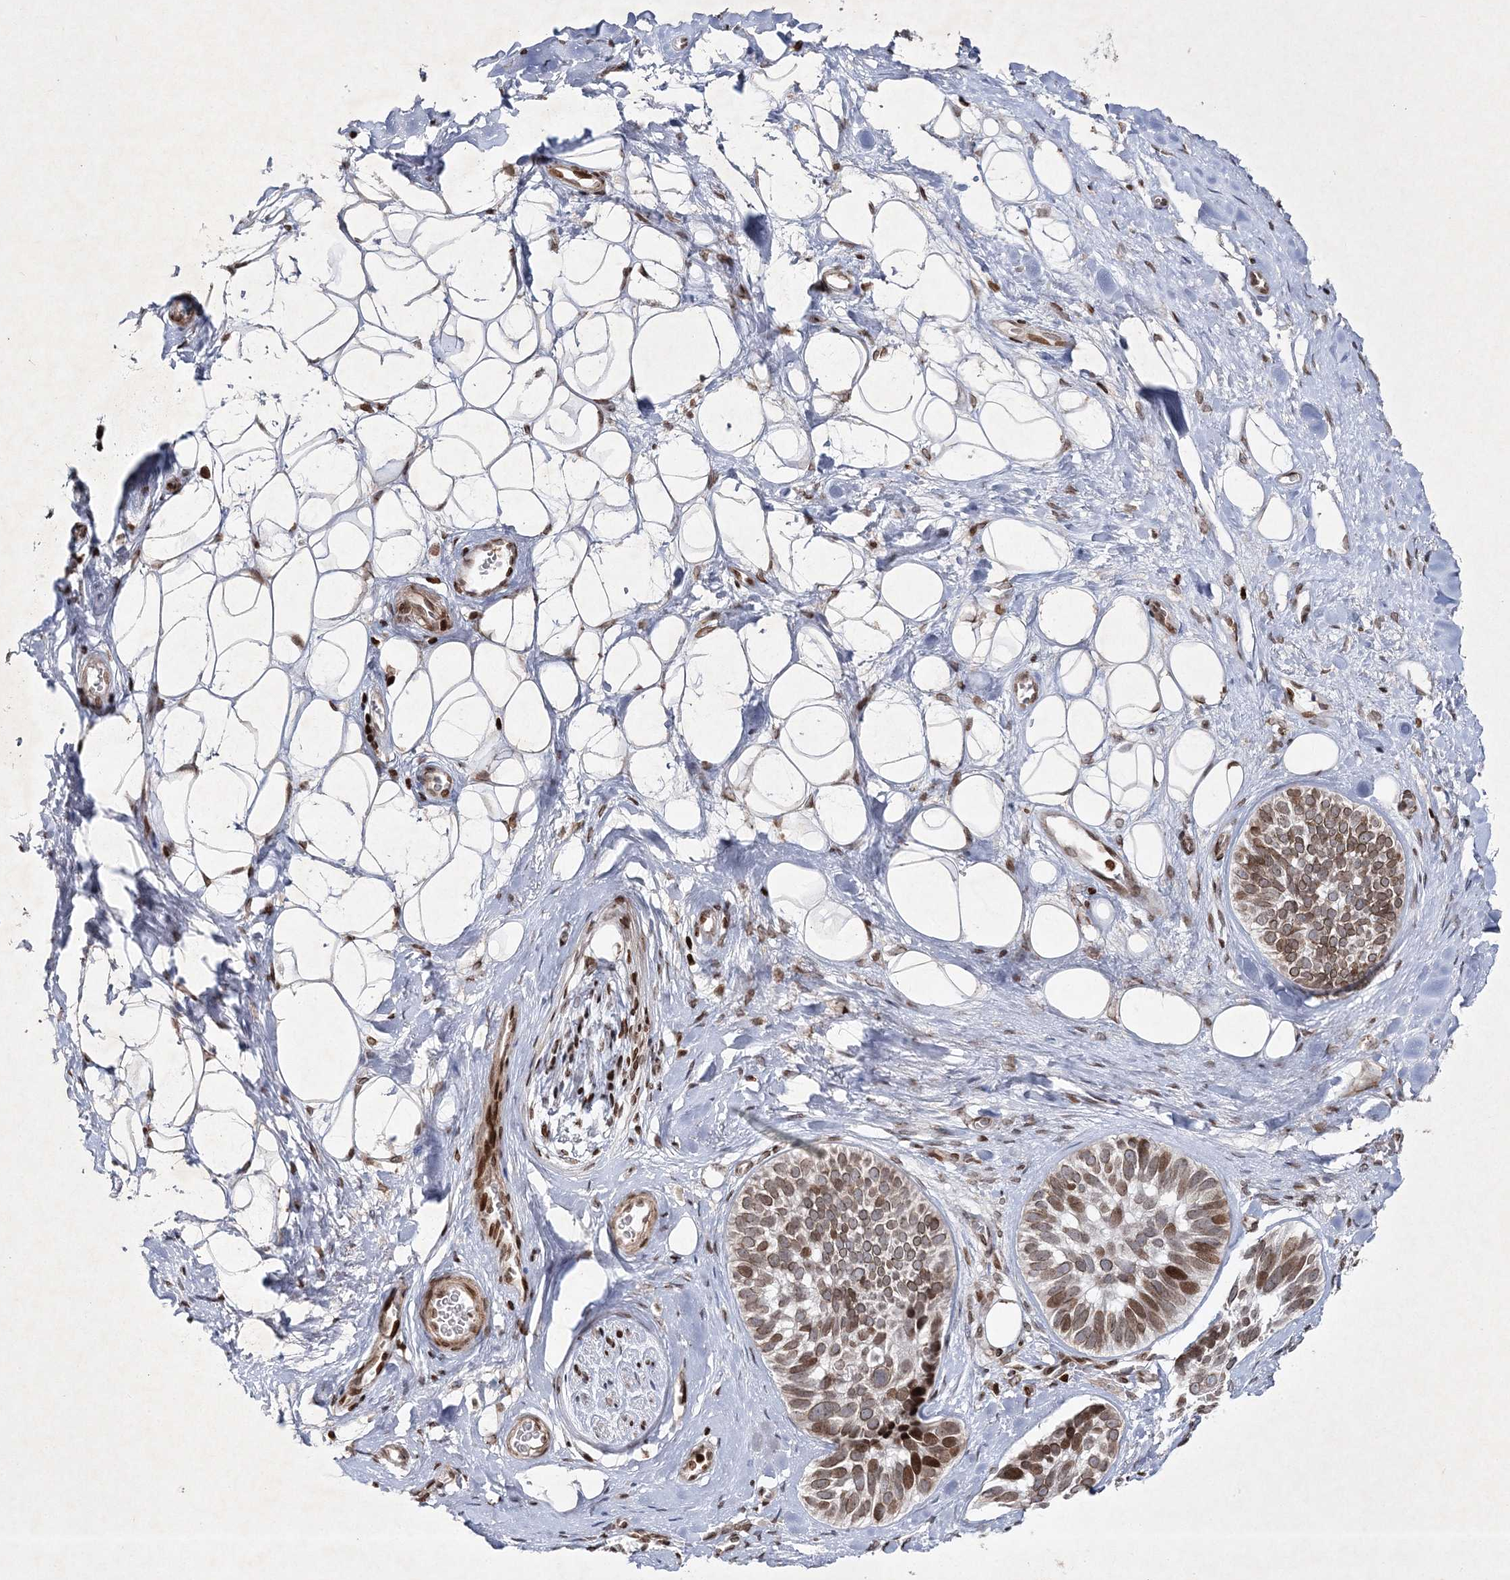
{"staining": {"intensity": "moderate", "quantity": ">75%", "location": "nuclear"}, "tissue": "skin cancer", "cell_type": "Tumor cells", "image_type": "cancer", "snomed": [{"axis": "morphology", "description": "Basal cell carcinoma"}, {"axis": "topography", "description": "Skin"}], "caption": "An immunohistochemistry (IHC) micrograph of neoplastic tissue is shown. Protein staining in brown shows moderate nuclear positivity in skin cancer (basal cell carcinoma) within tumor cells.", "gene": "SMIM29", "patient": {"sex": "male", "age": 62}}